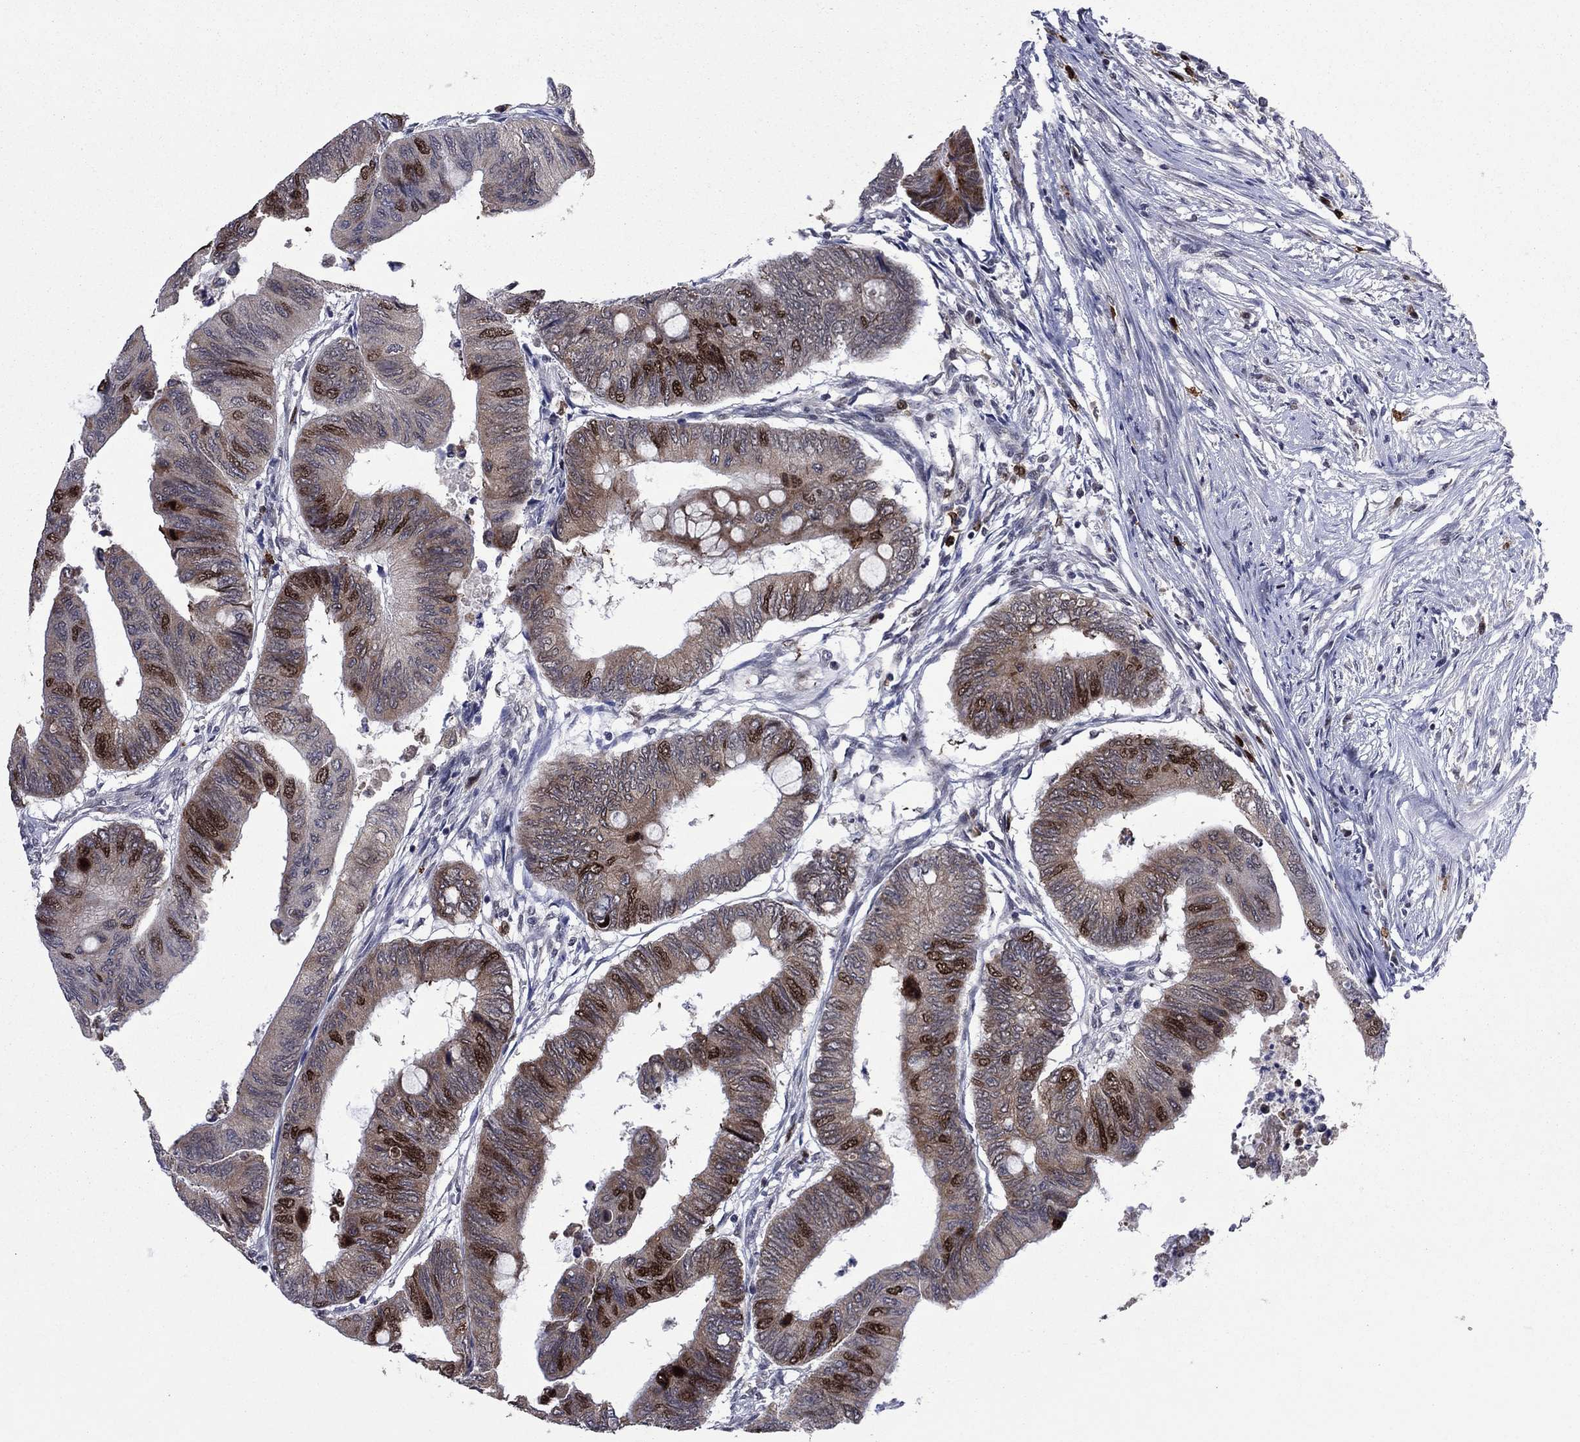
{"staining": {"intensity": "strong", "quantity": "25%-75%", "location": "nuclear"}, "tissue": "colorectal cancer", "cell_type": "Tumor cells", "image_type": "cancer", "snomed": [{"axis": "morphology", "description": "Normal tissue, NOS"}, {"axis": "morphology", "description": "Adenocarcinoma, NOS"}, {"axis": "topography", "description": "Rectum"}, {"axis": "topography", "description": "Peripheral nerve tissue"}], "caption": "Immunohistochemistry of human colorectal cancer reveals high levels of strong nuclear expression in approximately 25%-75% of tumor cells.", "gene": "CDCA5", "patient": {"sex": "male", "age": 92}}